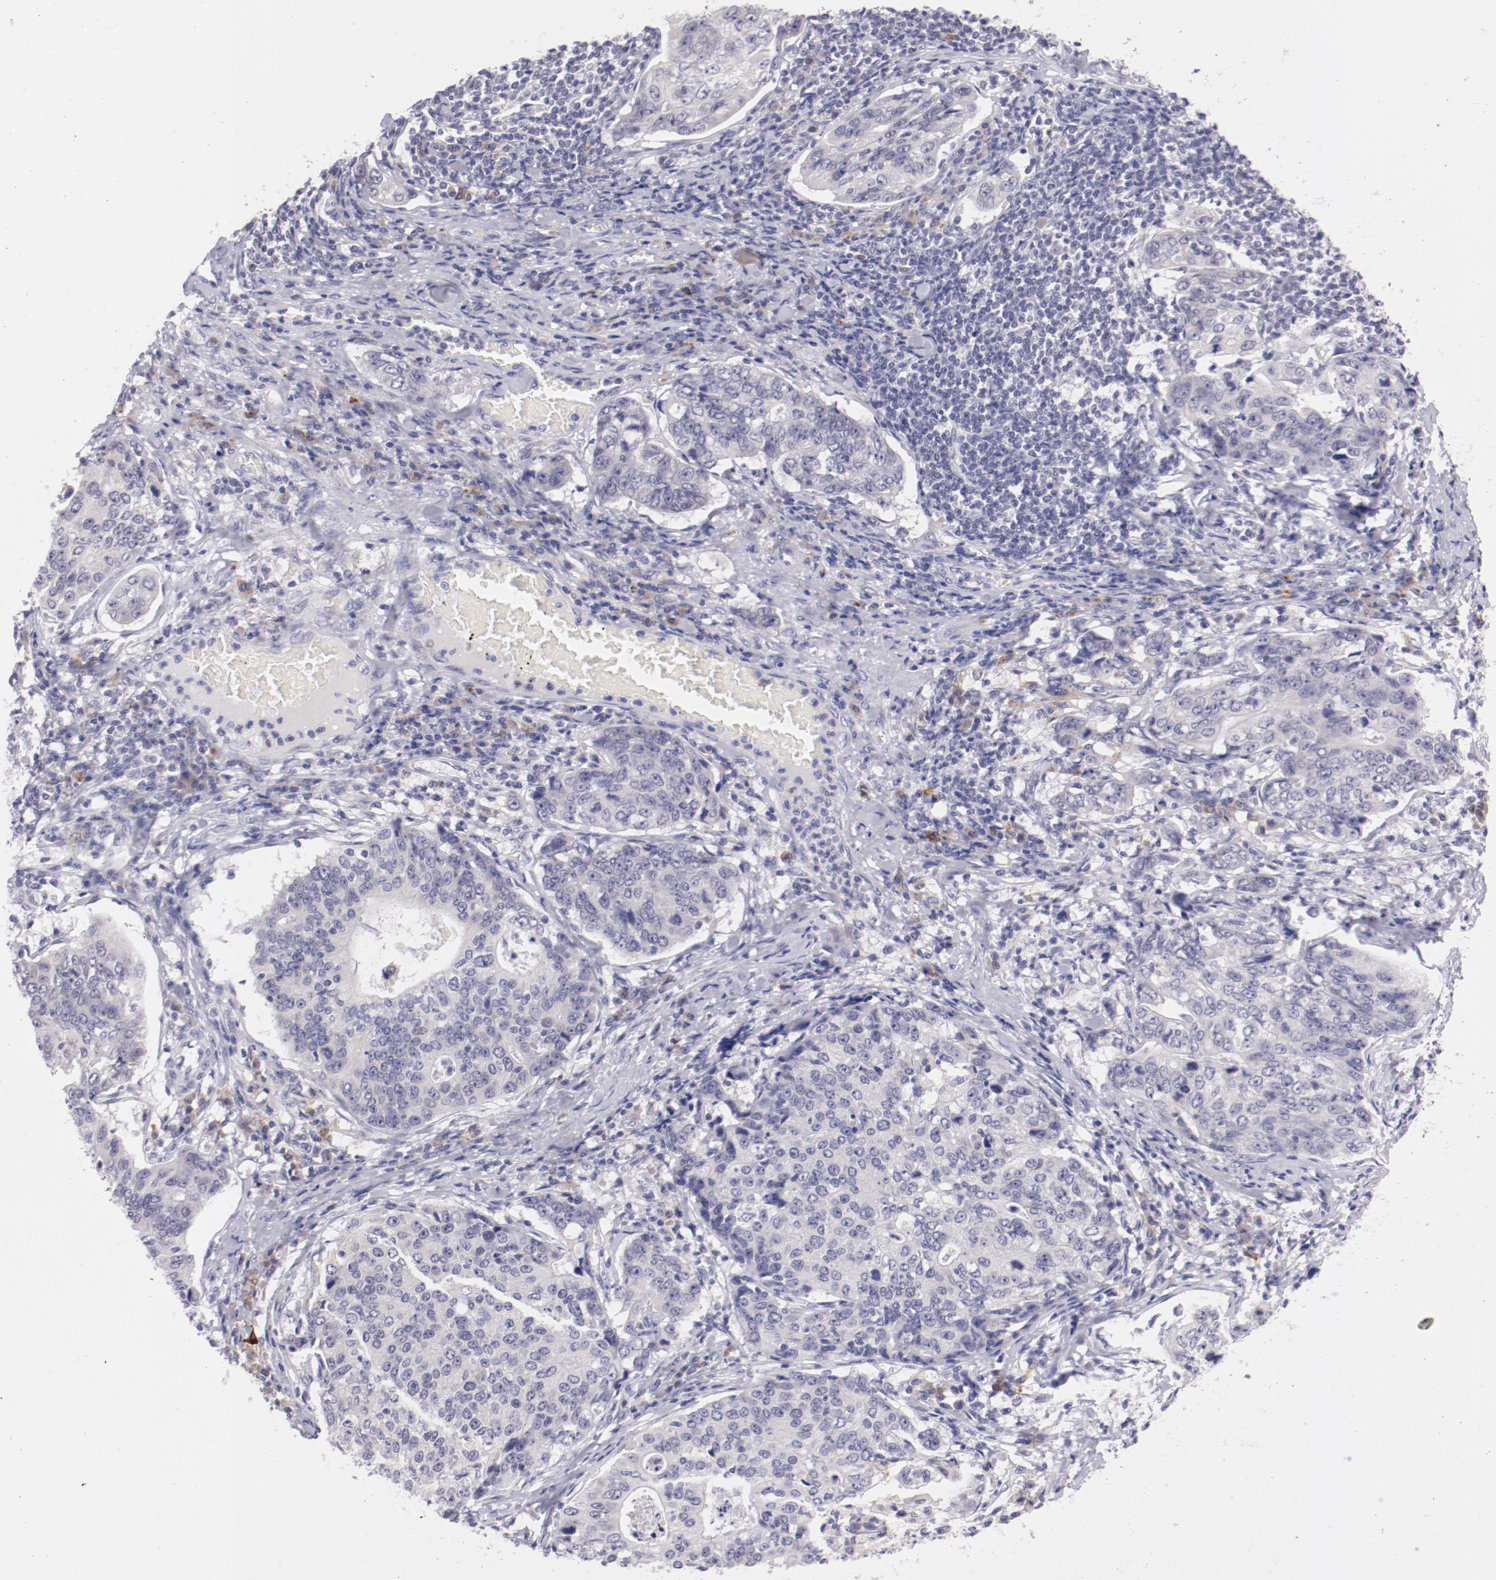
{"staining": {"intensity": "negative", "quantity": "none", "location": "none"}, "tissue": "stomach cancer", "cell_type": "Tumor cells", "image_type": "cancer", "snomed": [{"axis": "morphology", "description": "Adenocarcinoma, NOS"}, {"axis": "topography", "description": "Esophagus"}, {"axis": "topography", "description": "Stomach"}], "caption": "A high-resolution micrograph shows IHC staining of adenocarcinoma (stomach), which demonstrates no significant expression in tumor cells.", "gene": "TRAF3", "patient": {"sex": "male", "age": 74}}